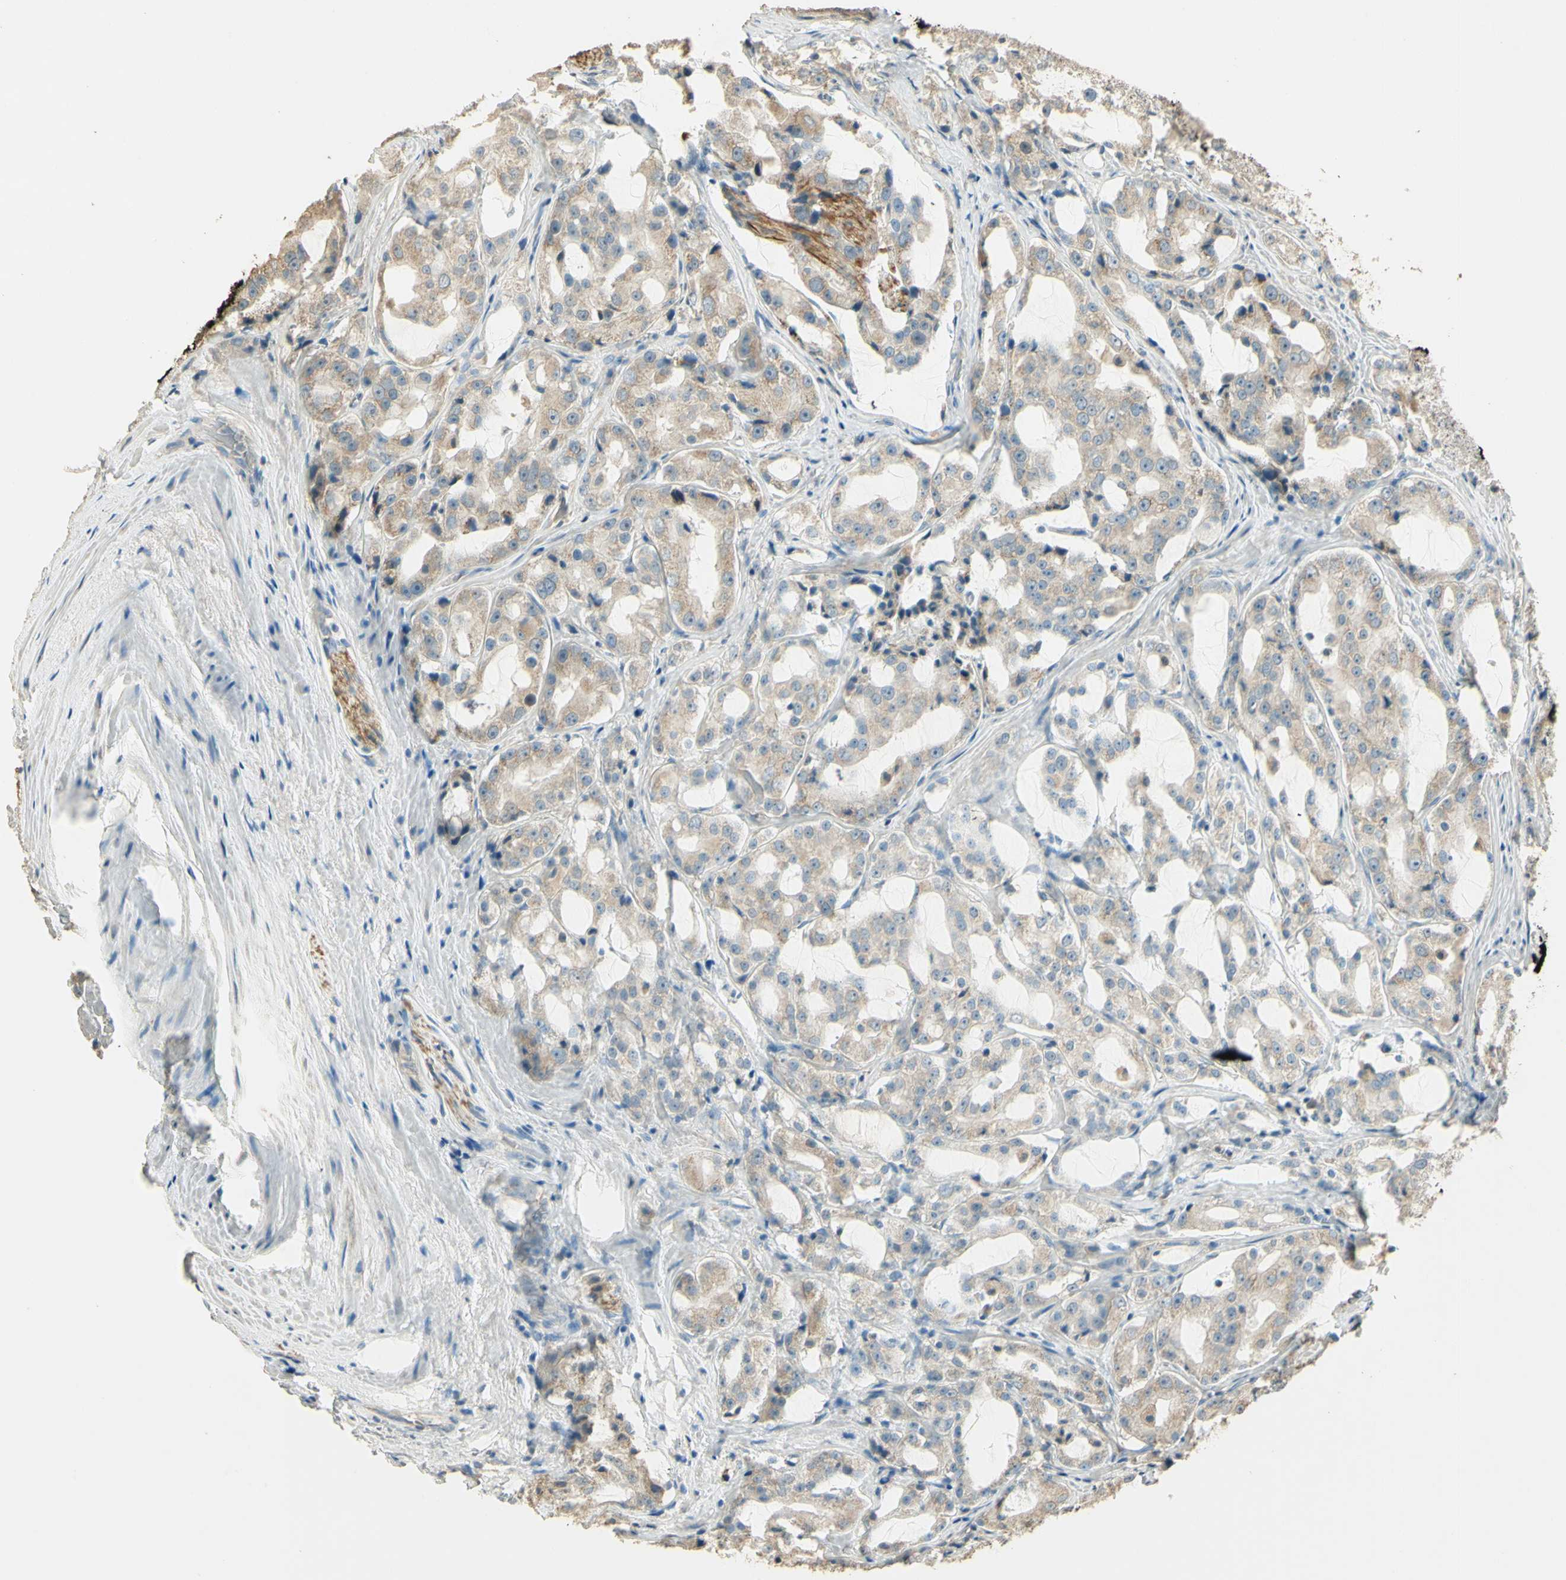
{"staining": {"intensity": "weak", "quantity": "25%-75%", "location": "cytoplasmic/membranous"}, "tissue": "prostate cancer", "cell_type": "Tumor cells", "image_type": "cancer", "snomed": [{"axis": "morphology", "description": "Adenocarcinoma, High grade"}, {"axis": "topography", "description": "Prostate"}], "caption": "Brown immunohistochemical staining in prostate cancer displays weak cytoplasmic/membranous staining in approximately 25%-75% of tumor cells.", "gene": "UXS1", "patient": {"sex": "male", "age": 73}}